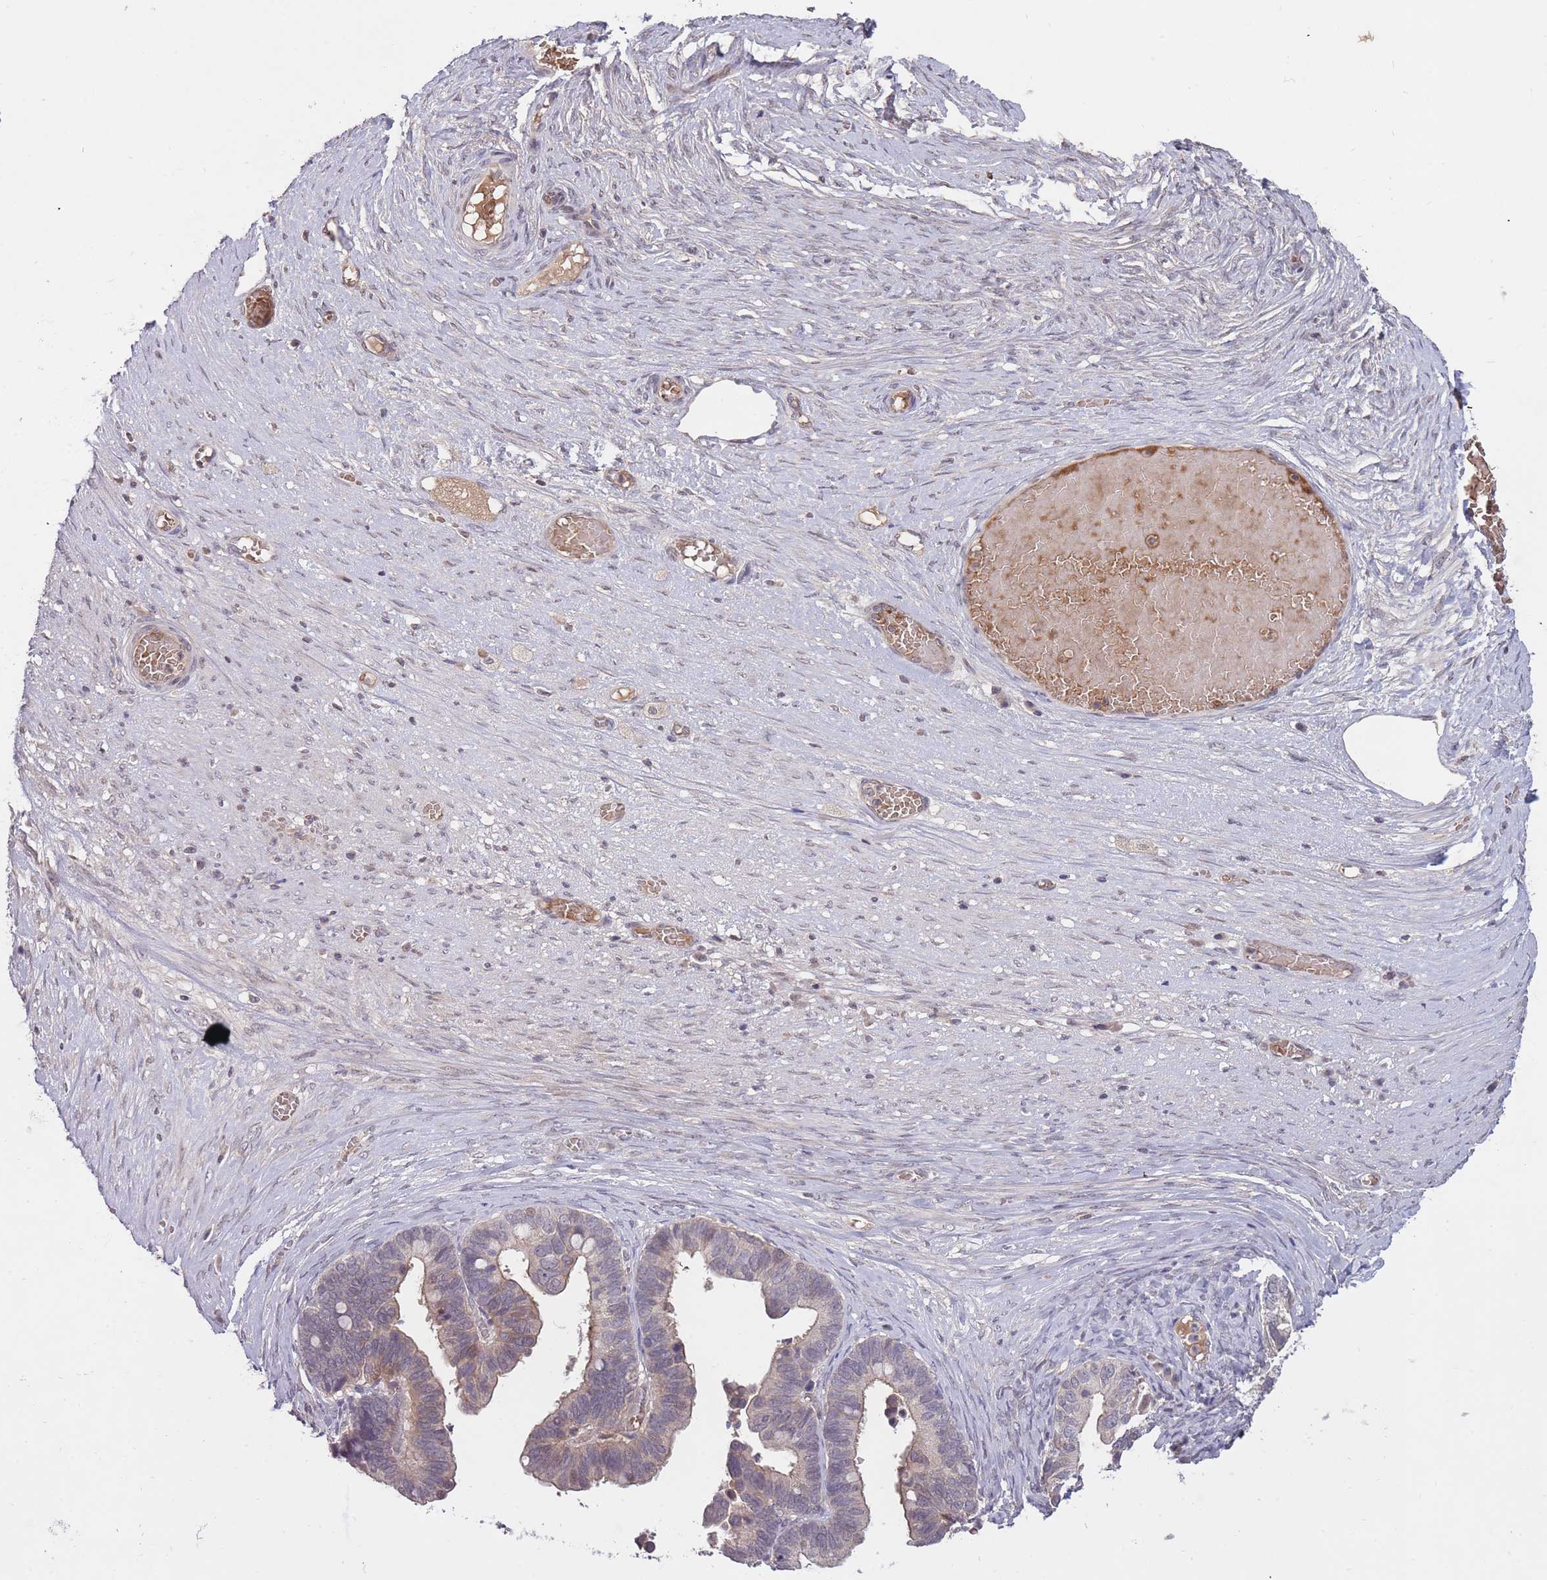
{"staining": {"intensity": "weak", "quantity": "<25%", "location": "cytoplasmic/membranous"}, "tissue": "ovarian cancer", "cell_type": "Tumor cells", "image_type": "cancer", "snomed": [{"axis": "morphology", "description": "Cystadenocarcinoma, serous, NOS"}, {"axis": "topography", "description": "Ovary"}], "caption": "High magnification brightfield microscopy of ovarian serous cystadenocarcinoma stained with DAB (brown) and counterstained with hematoxylin (blue): tumor cells show no significant expression. Nuclei are stained in blue.", "gene": "ADCYAP1R1", "patient": {"sex": "female", "age": 56}}